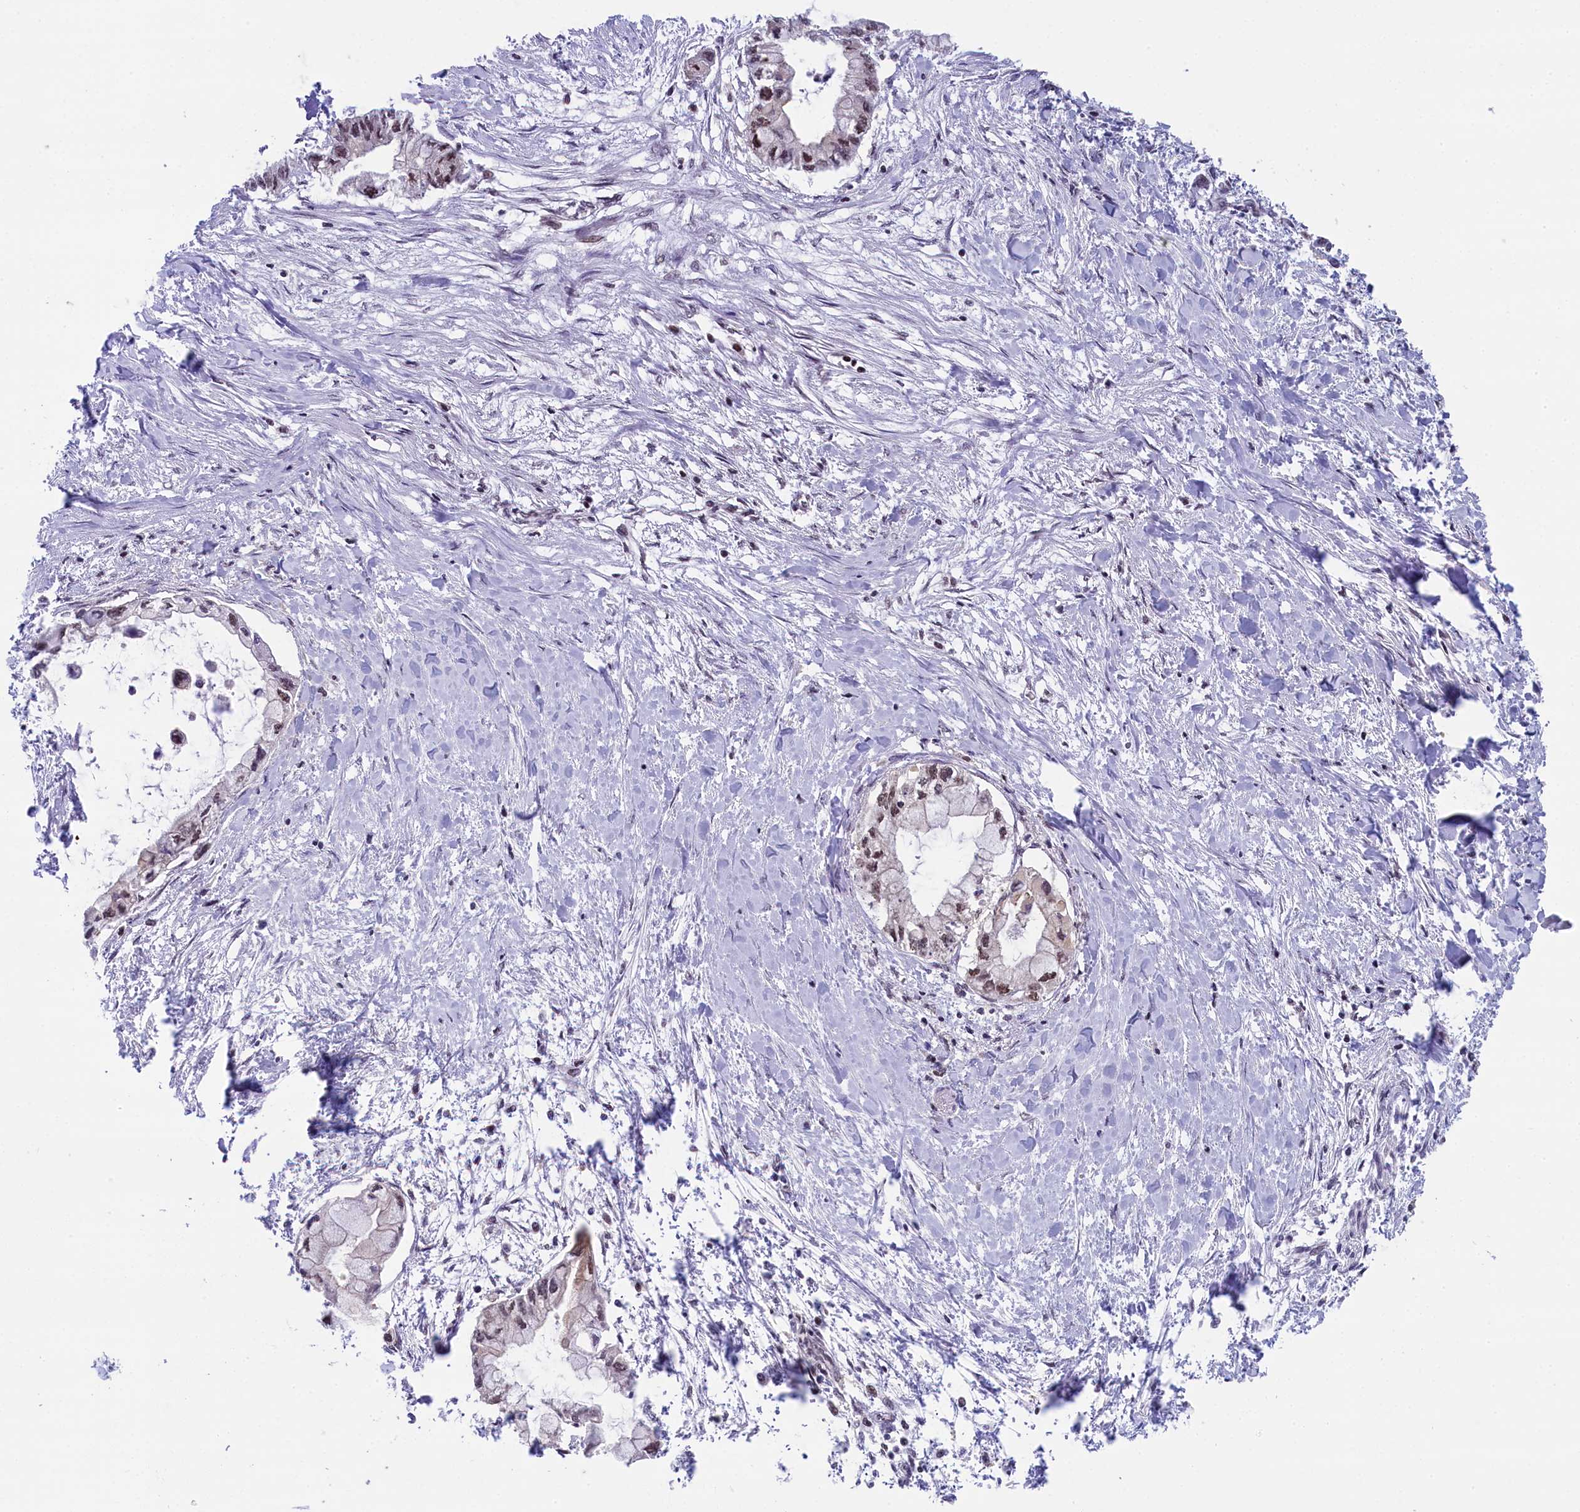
{"staining": {"intensity": "weak", "quantity": "25%-75%", "location": "nuclear"}, "tissue": "pancreatic cancer", "cell_type": "Tumor cells", "image_type": "cancer", "snomed": [{"axis": "morphology", "description": "Adenocarcinoma, NOS"}, {"axis": "topography", "description": "Pancreas"}], "caption": "High-power microscopy captured an immunohistochemistry photomicrograph of pancreatic adenocarcinoma, revealing weak nuclear positivity in about 25%-75% of tumor cells.", "gene": "FCHO1", "patient": {"sex": "male", "age": 48}}